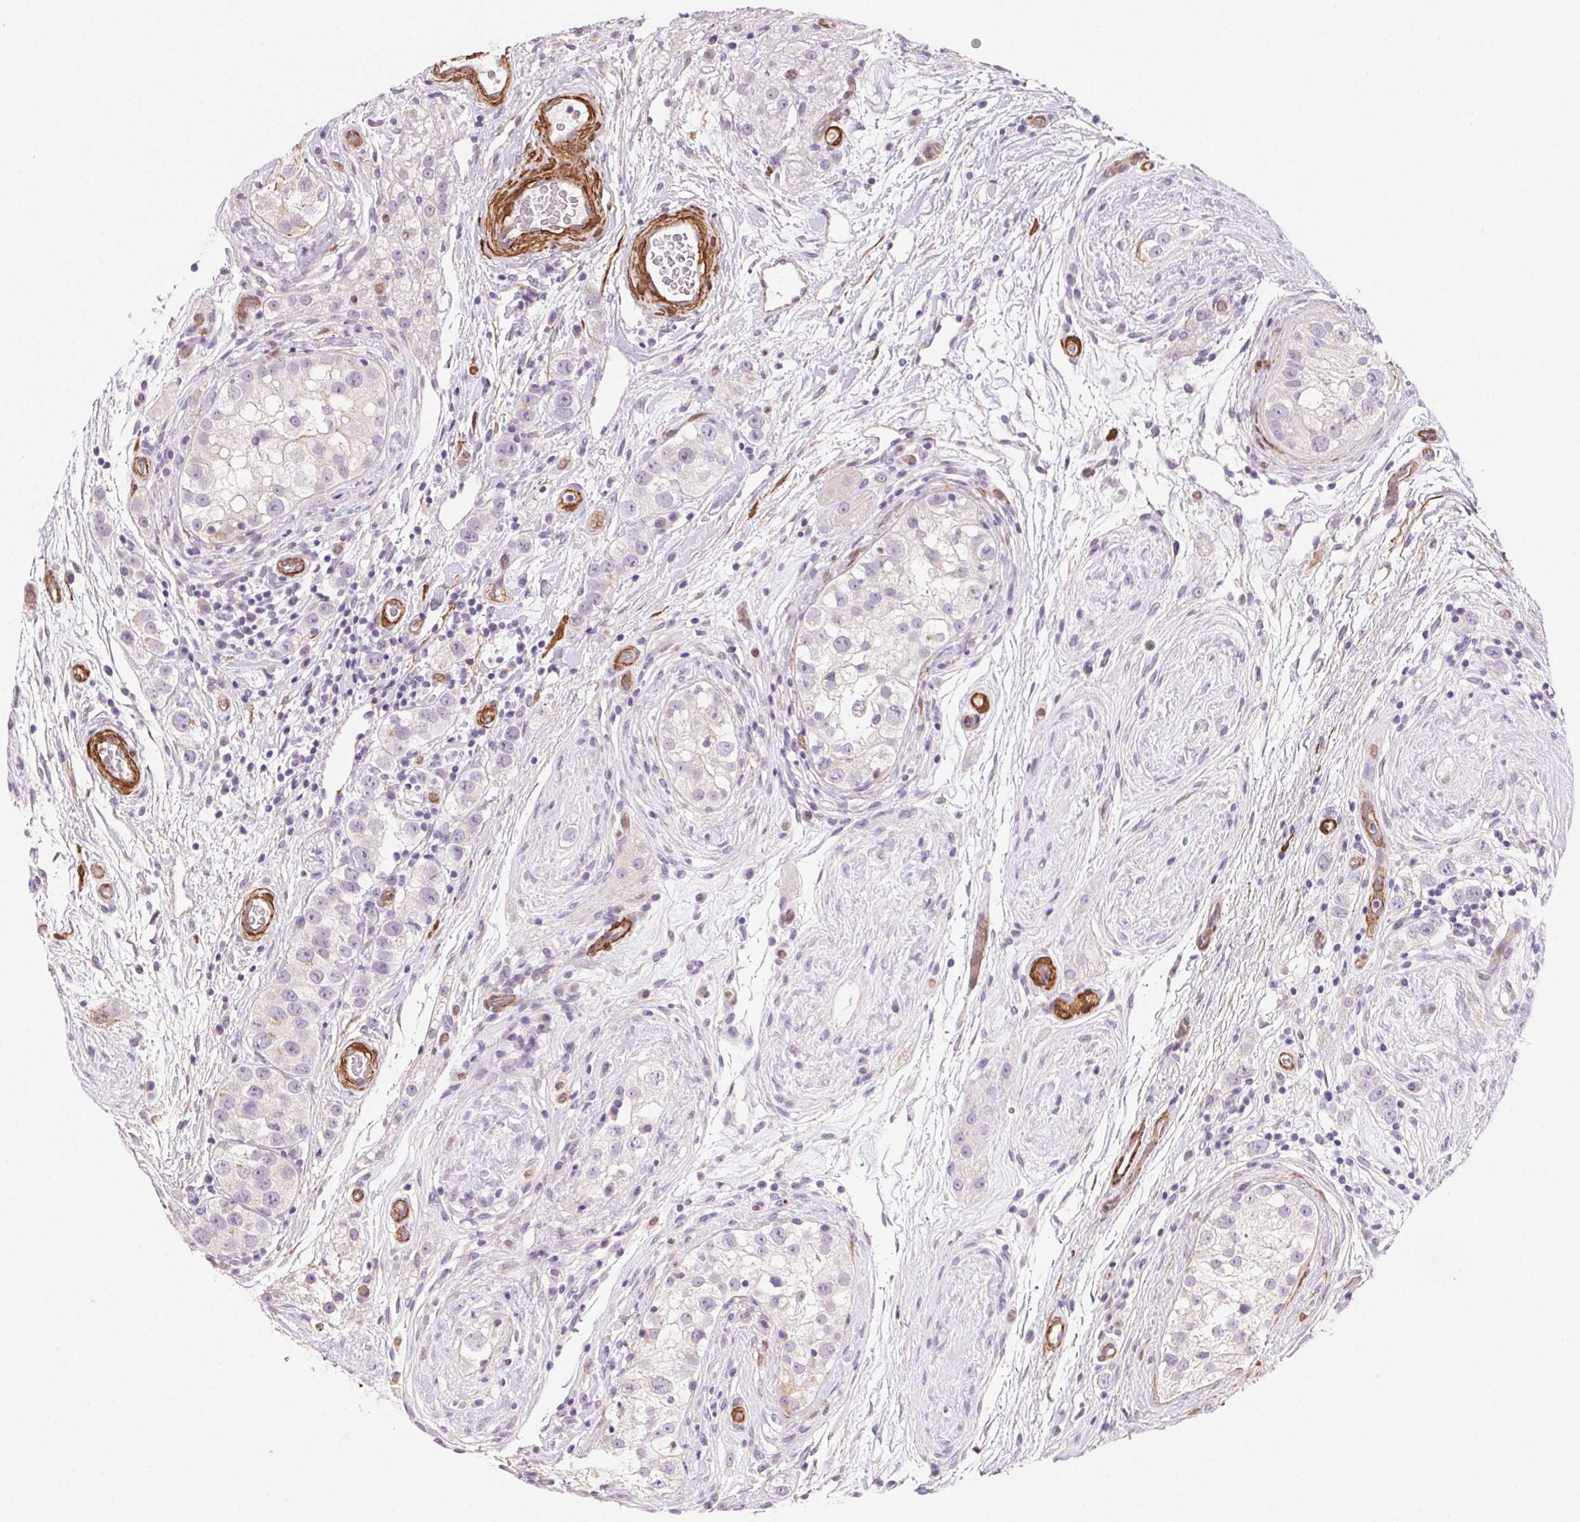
{"staining": {"intensity": "negative", "quantity": "none", "location": "none"}, "tissue": "testis cancer", "cell_type": "Tumor cells", "image_type": "cancer", "snomed": [{"axis": "morphology", "description": "Seminoma, NOS"}, {"axis": "topography", "description": "Testis"}], "caption": "Micrograph shows no protein expression in tumor cells of testis cancer tissue. Brightfield microscopy of IHC stained with DAB (brown) and hematoxylin (blue), captured at high magnification.", "gene": "GPX8", "patient": {"sex": "male", "age": 34}}